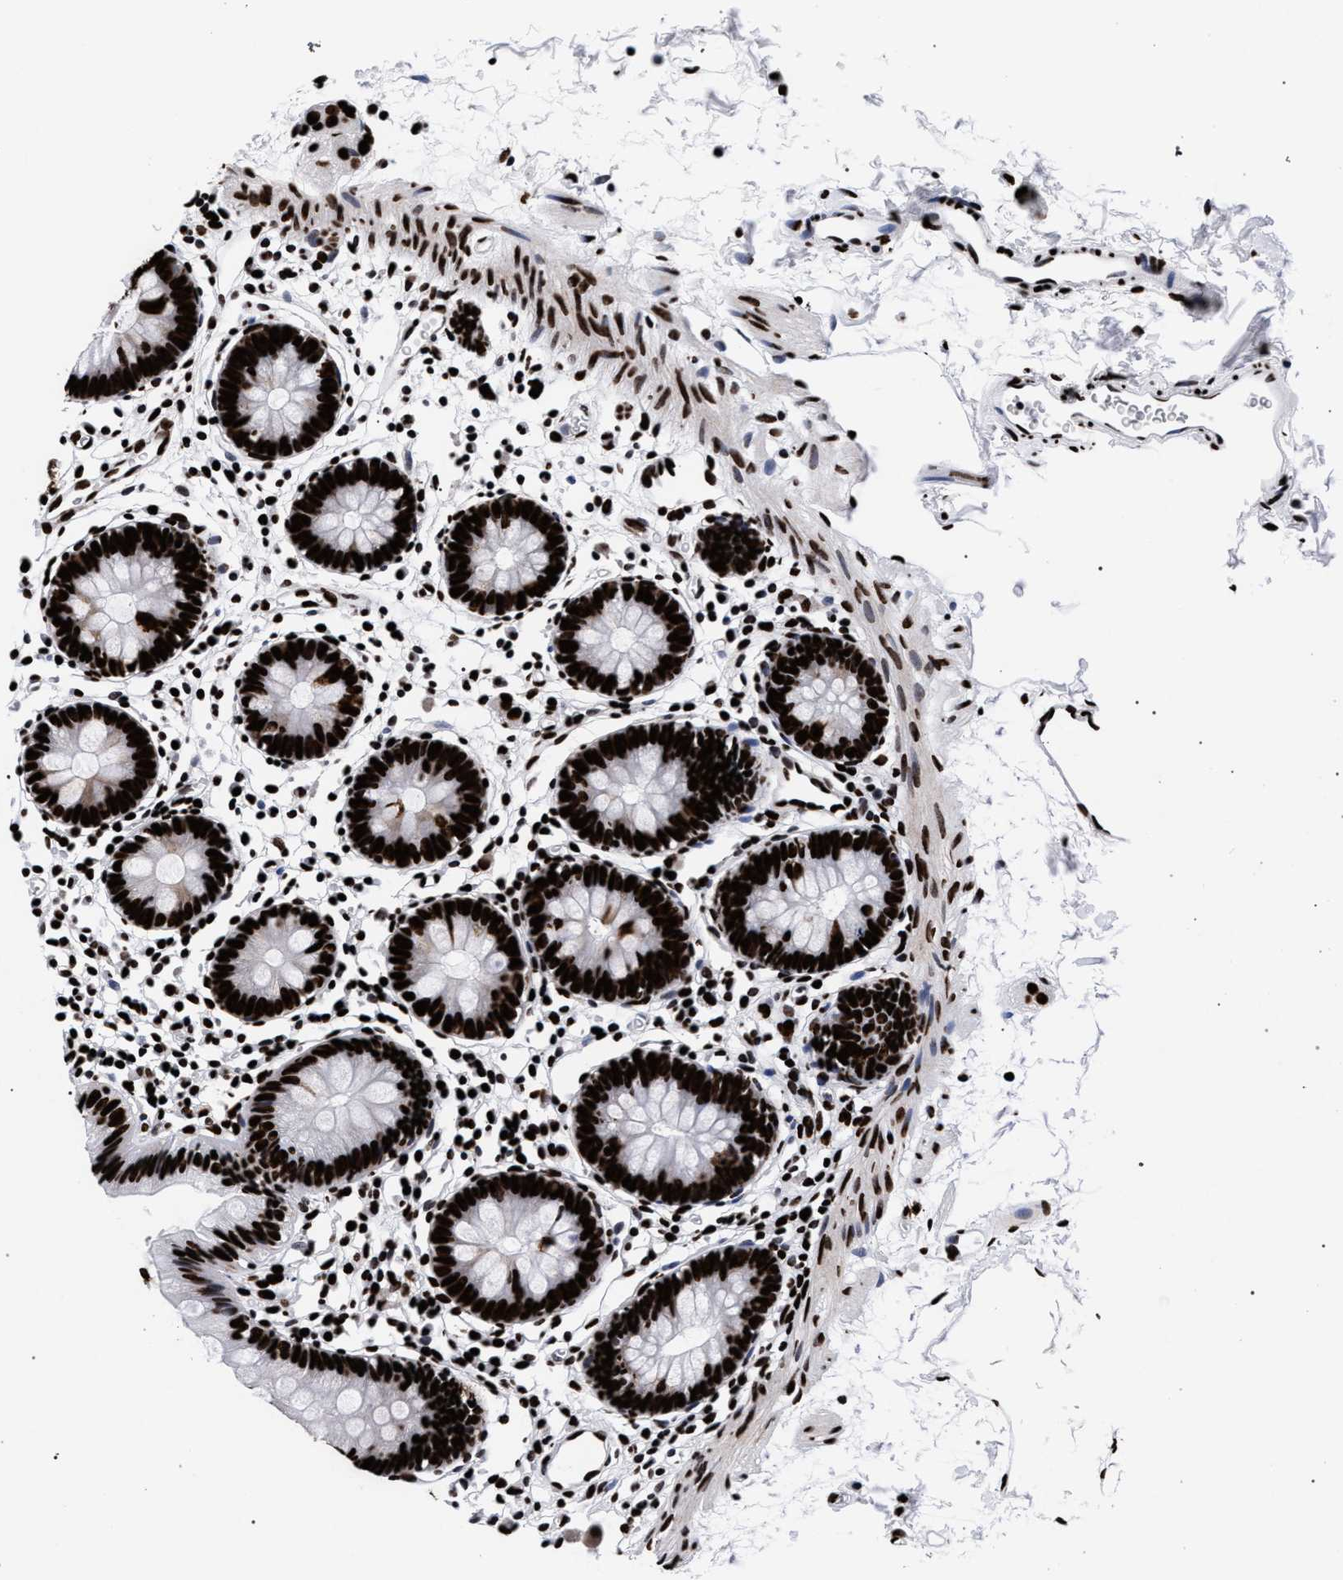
{"staining": {"intensity": "moderate", "quantity": ">75%", "location": "cytoplasmic/membranous"}, "tissue": "colon", "cell_type": "Endothelial cells", "image_type": "normal", "snomed": [{"axis": "morphology", "description": "Normal tissue, NOS"}, {"axis": "topography", "description": "Colon"}], "caption": "Approximately >75% of endothelial cells in benign human colon reveal moderate cytoplasmic/membranous protein expression as visualized by brown immunohistochemical staining.", "gene": "HNRNPA1", "patient": {"sex": "male", "age": 14}}